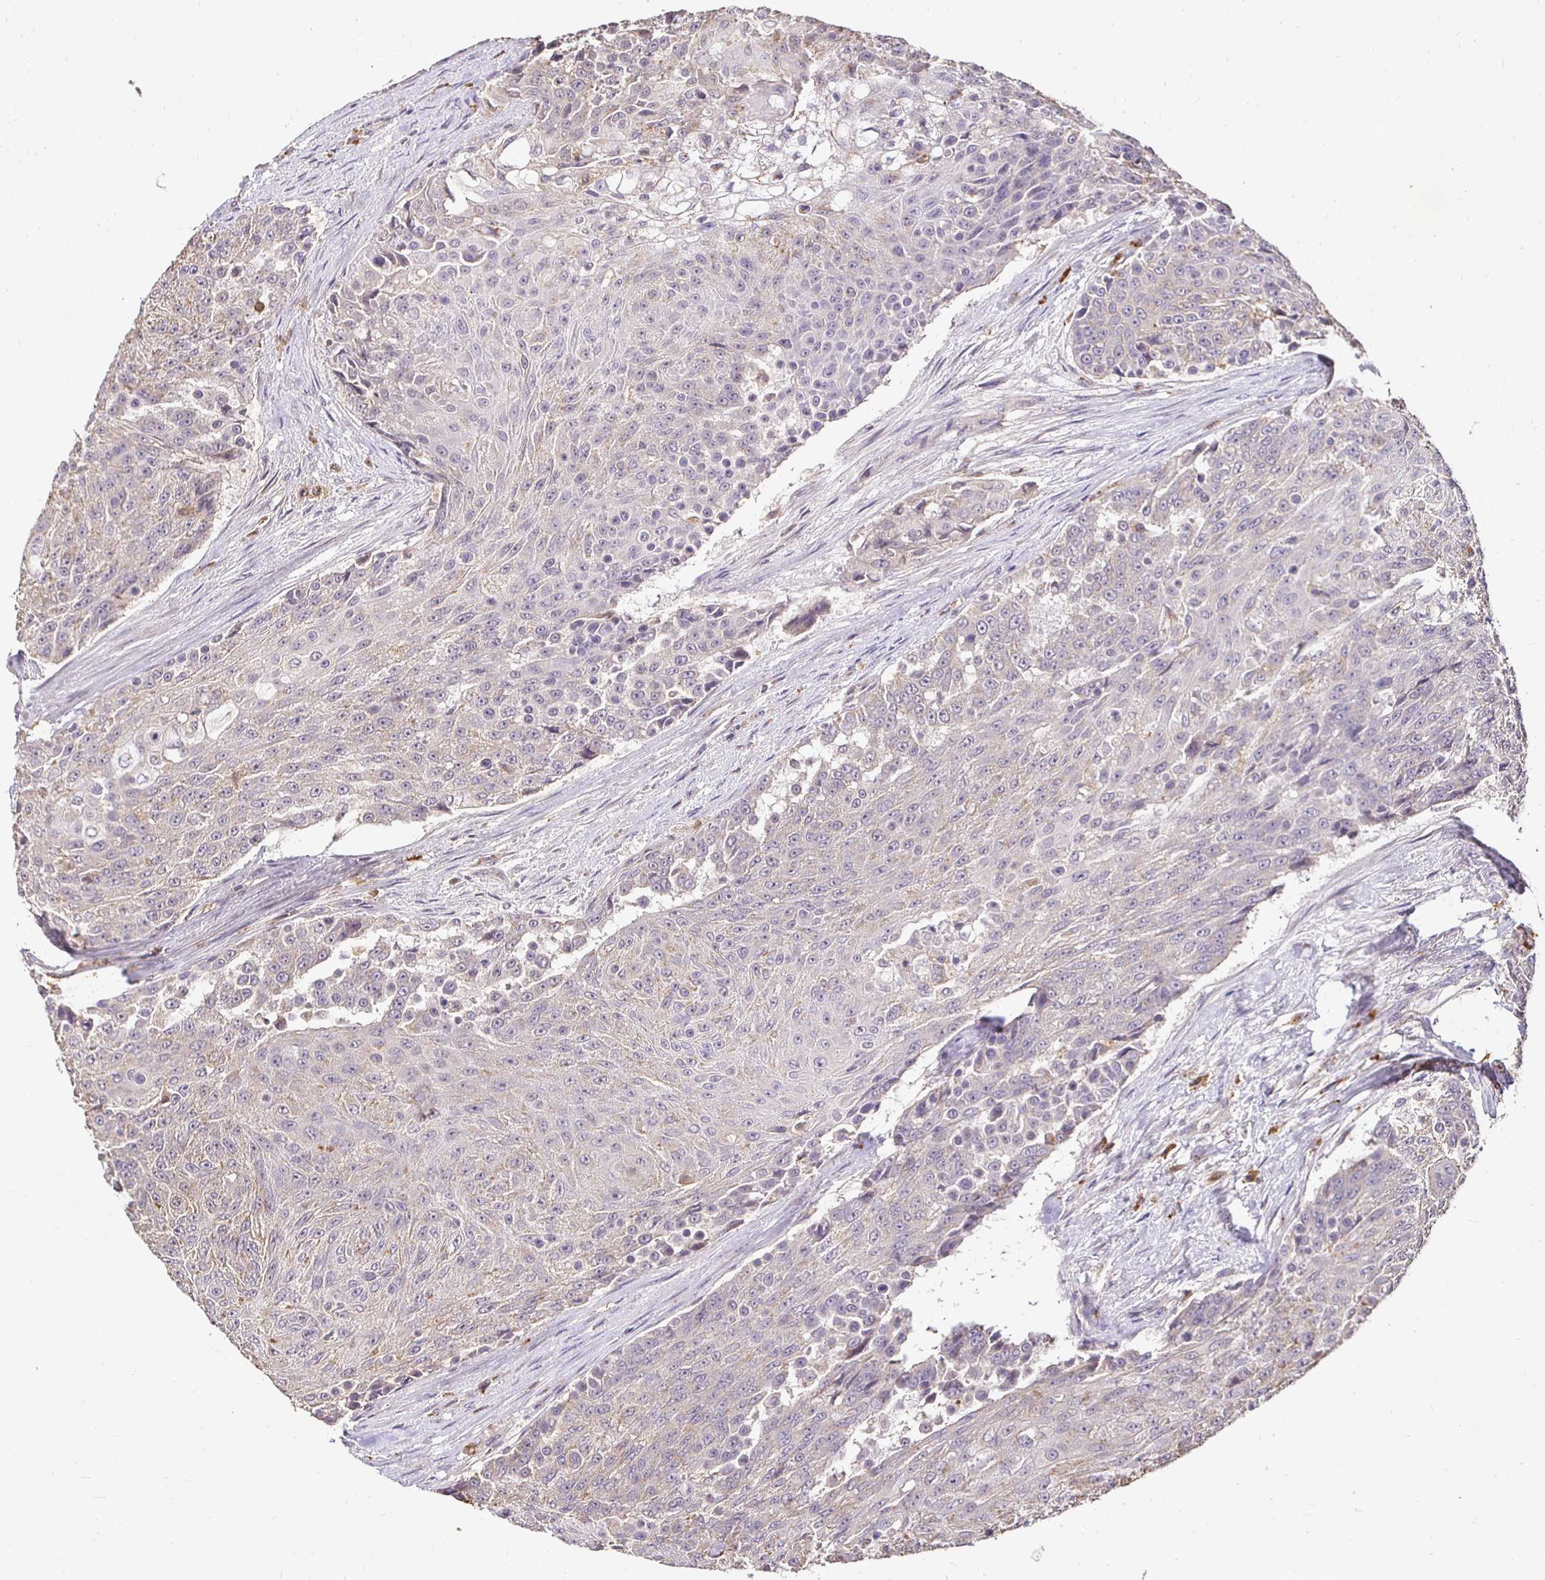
{"staining": {"intensity": "weak", "quantity": "<25%", "location": "cytoplasmic/membranous"}, "tissue": "urothelial cancer", "cell_type": "Tumor cells", "image_type": "cancer", "snomed": [{"axis": "morphology", "description": "Urothelial carcinoma, High grade"}, {"axis": "topography", "description": "Urinary bladder"}], "caption": "Tumor cells are negative for brown protein staining in urothelial cancer. (DAB immunohistochemistry visualized using brightfield microscopy, high magnification).", "gene": "RHEBL1", "patient": {"sex": "female", "age": 63}}